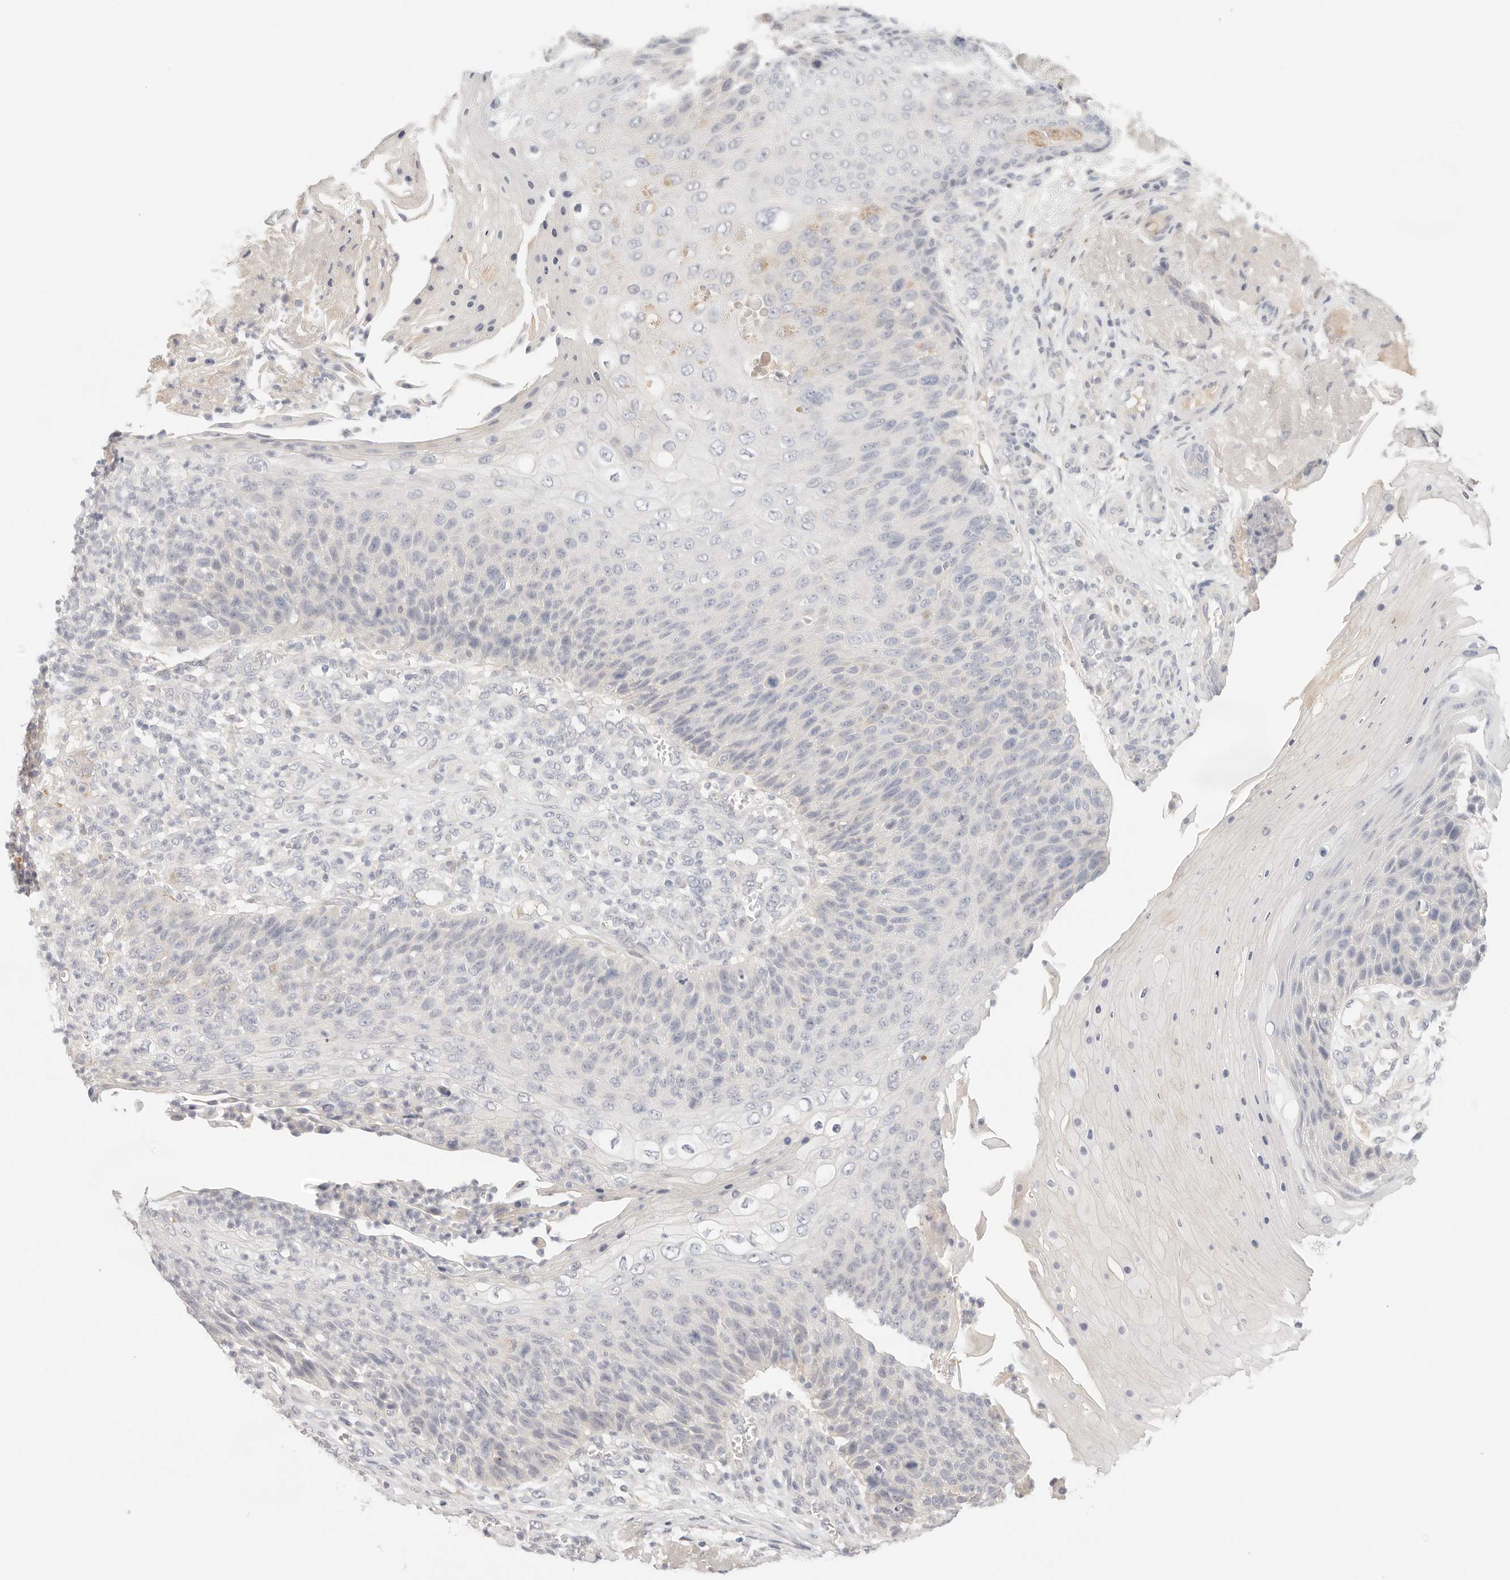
{"staining": {"intensity": "negative", "quantity": "none", "location": "none"}, "tissue": "skin cancer", "cell_type": "Tumor cells", "image_type": "cancer", "snomed": [{"axis": "morphology", "description": "Squamous cell carcinoma, NOS"}, {"axis": "topography", "description": "Skin"}], "caption": "DAB (3,3'-diaminobenzidine) immunohistochemical staining of skin cancer displays no significant positivity in tumor cells.", "gene": "SPHK1", "patient": {"sex": "female", "age": 88}}